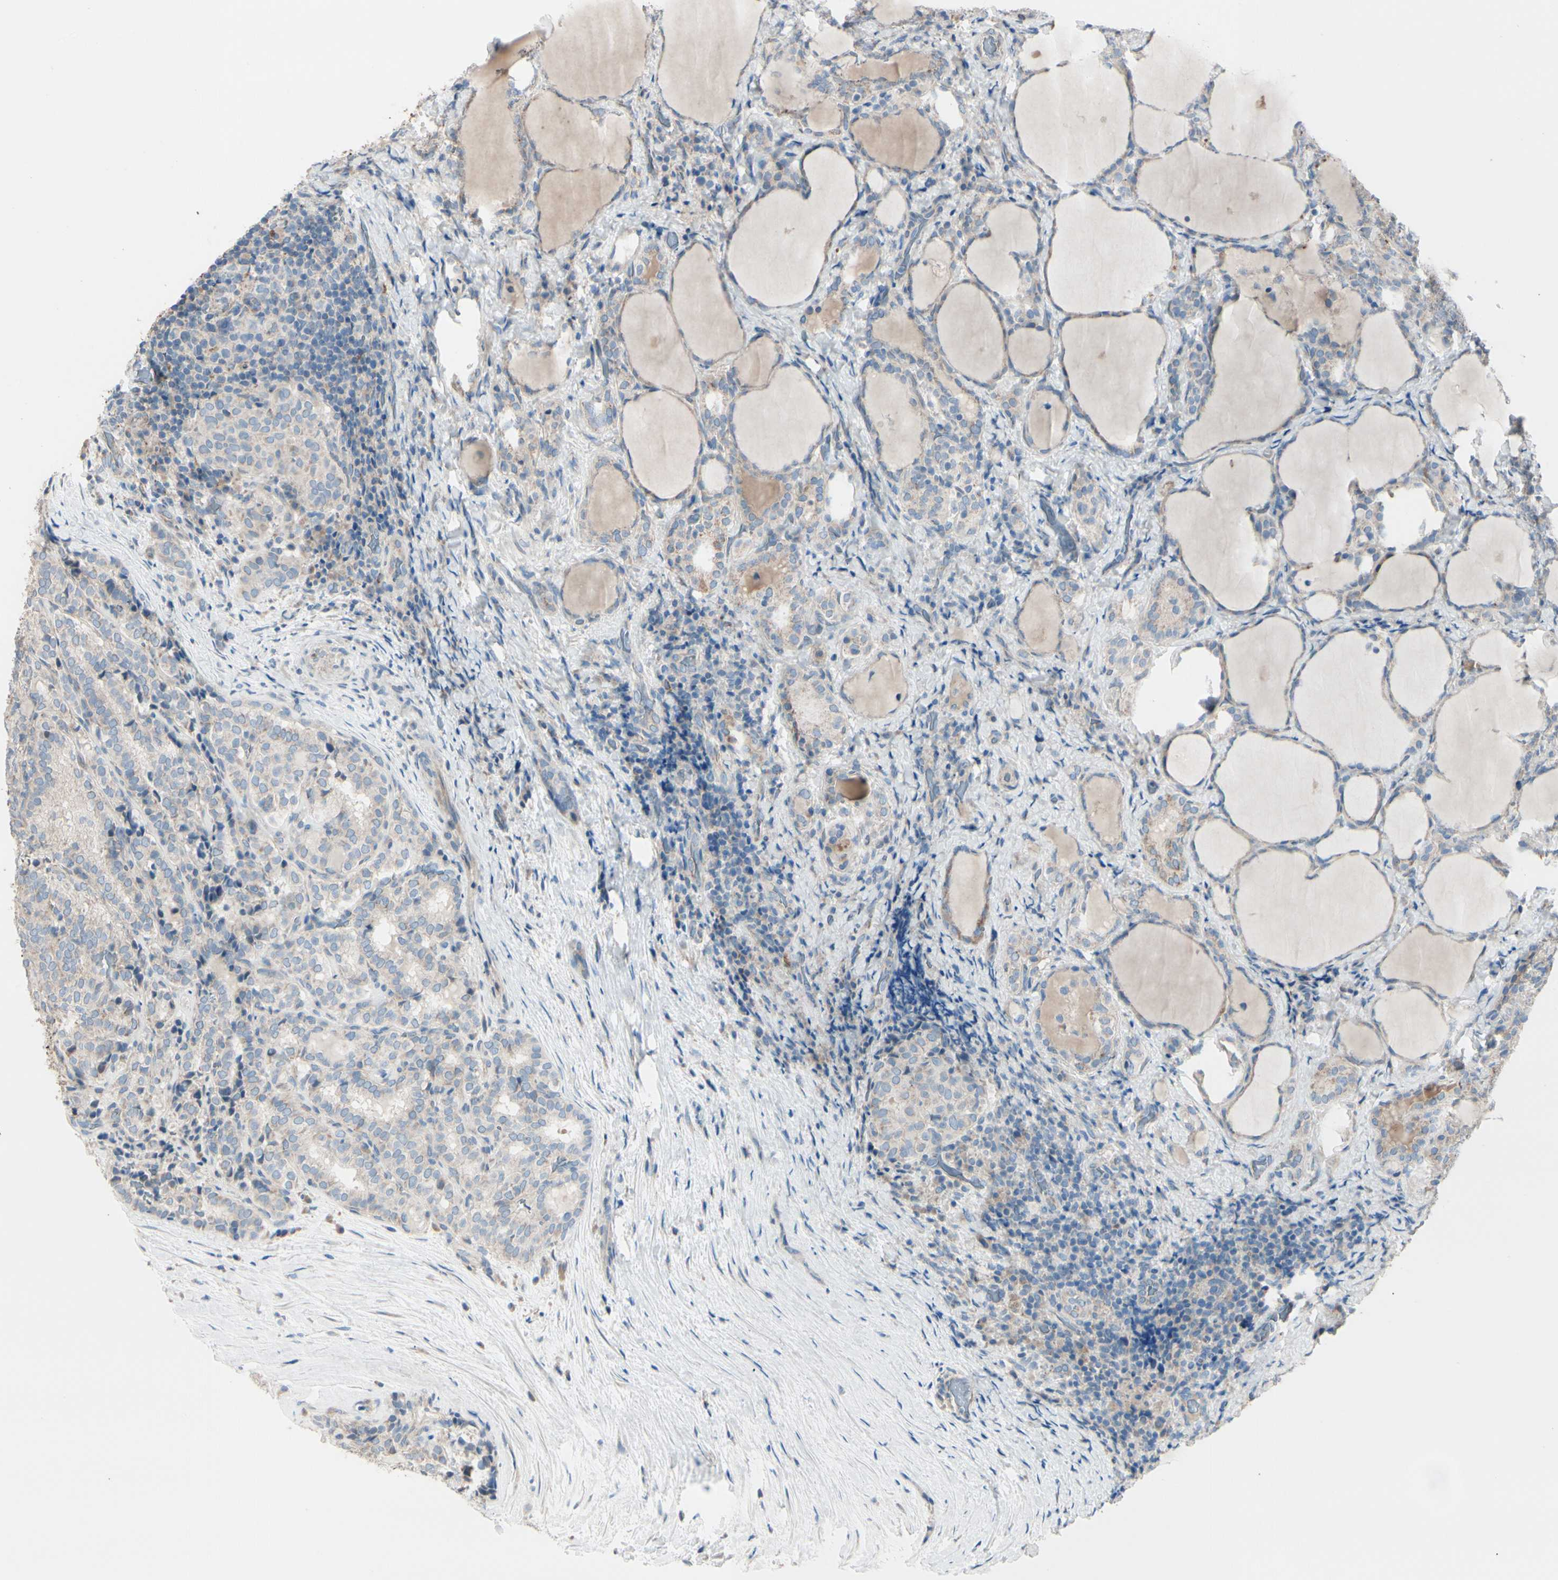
{"staining": {"intensity": "weak", "quantity": ">75%", "location": "cytoplasmic/membranous"}, "tissue": "thyroid cancer", "cell_type": "Tumor cells", "image_type": "cancer", "snomed": [{"axis": "morphology", "description": "Normal tissue, NOS"}, {"axis": "morphology", "description": "Papillary adenocarcinoma, NOS"}, {"axis": "topography", "description": "Thyroid gland"}], "caption": "Immunohistochemistry image of thyroid papillary adenocarcinoma stained for a protein (brown), which shows low levels of weak cytoplasmic/membranous expression in about >75% of tumor cells.", "gene": "EPHA3", "patient": {"sex": "female", "age": 30}}